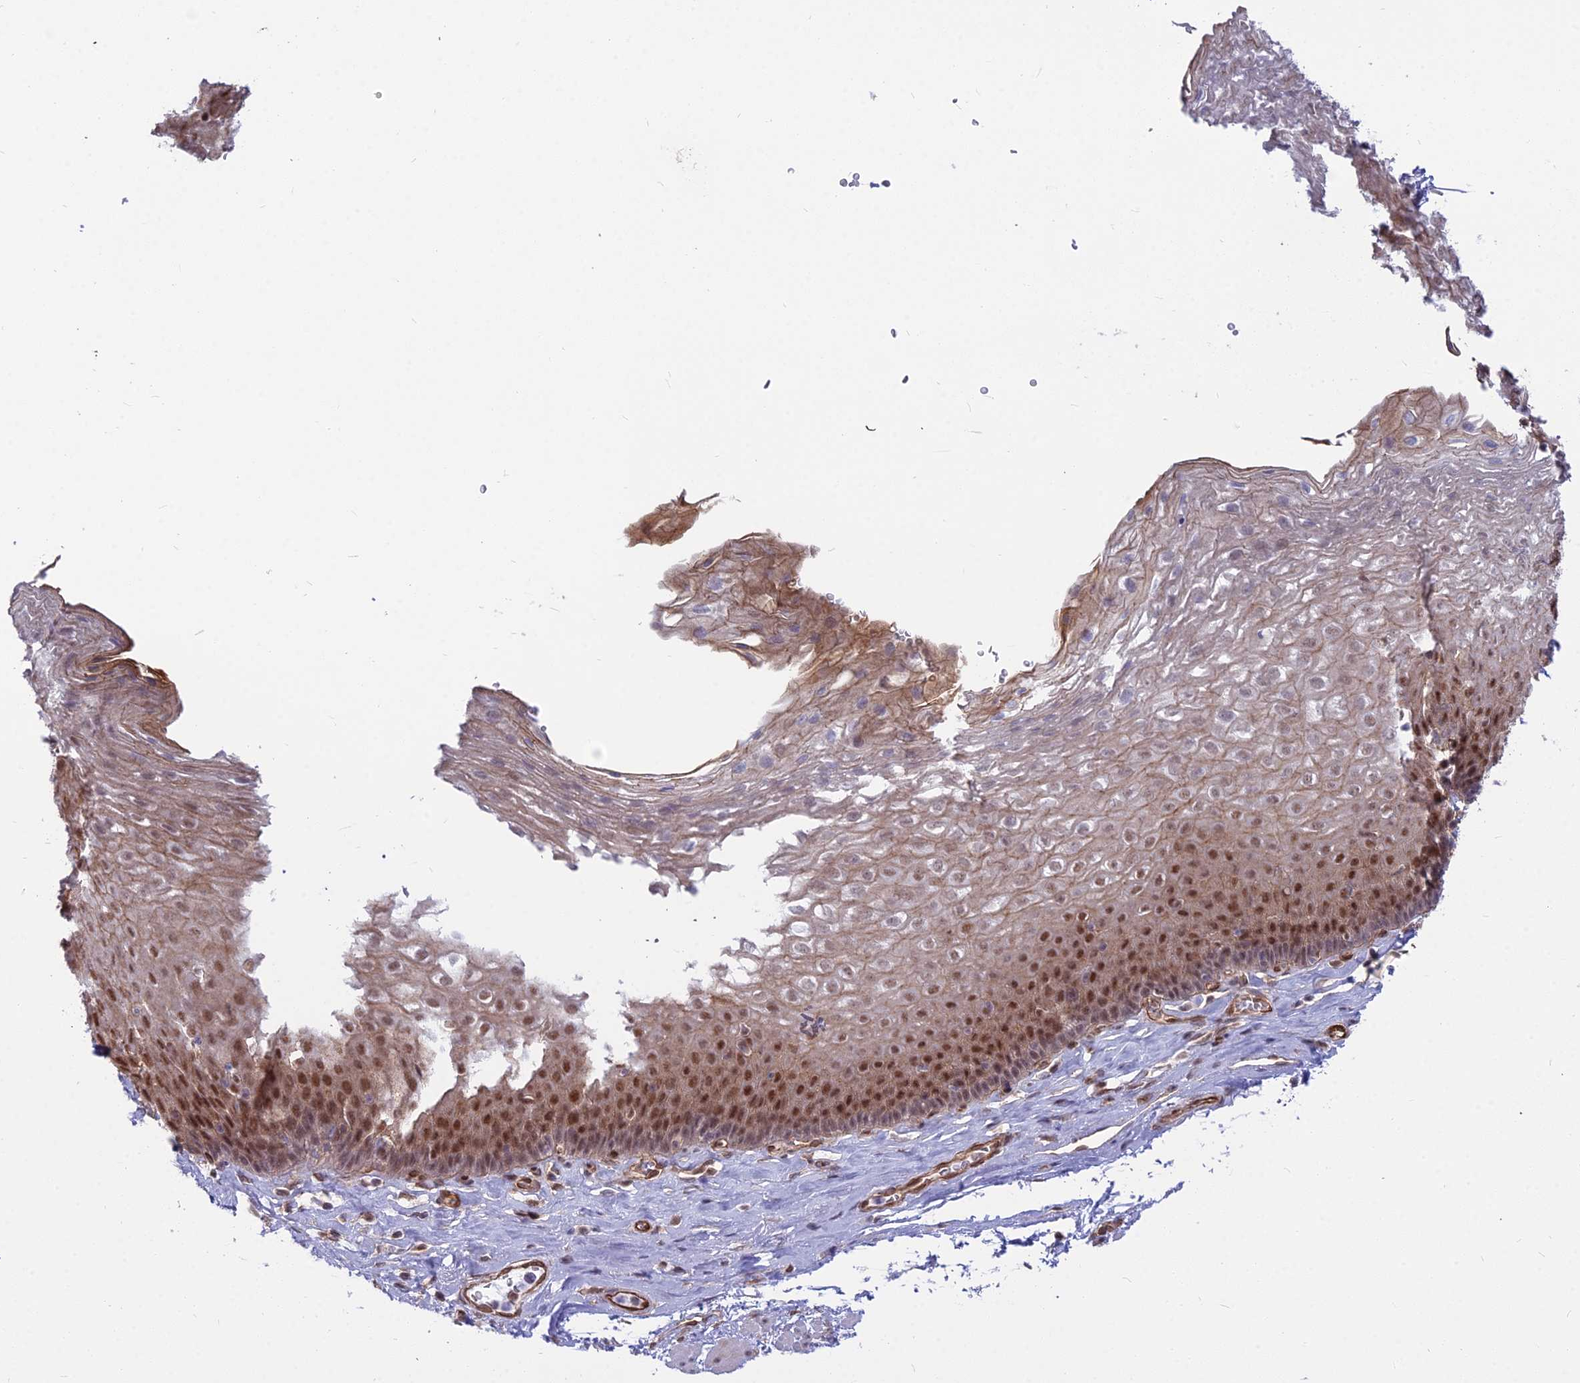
{"staining": {"intensity": "moderate", "quantity": ">75%", "location": "cytoplasmic/membranous,nuclear"}, "tissue": "esophagus", "cell_type": "Squamous epithelial cells", "image_type": "normal", "snomed": [{"axis": "morphology", "description": "Normal tissue, NOS"}, {"axis": "topography", "description": "Esophagus"}], "caption": "Moderate cytoplasmic/membranous,nuclear positivity for a protein is seen in about >75% of squamous epithelial cells of benign esophagus using immunohistochemistry.", "gene": "YJU2", "patient": {"sex": "female", "age": 66}}